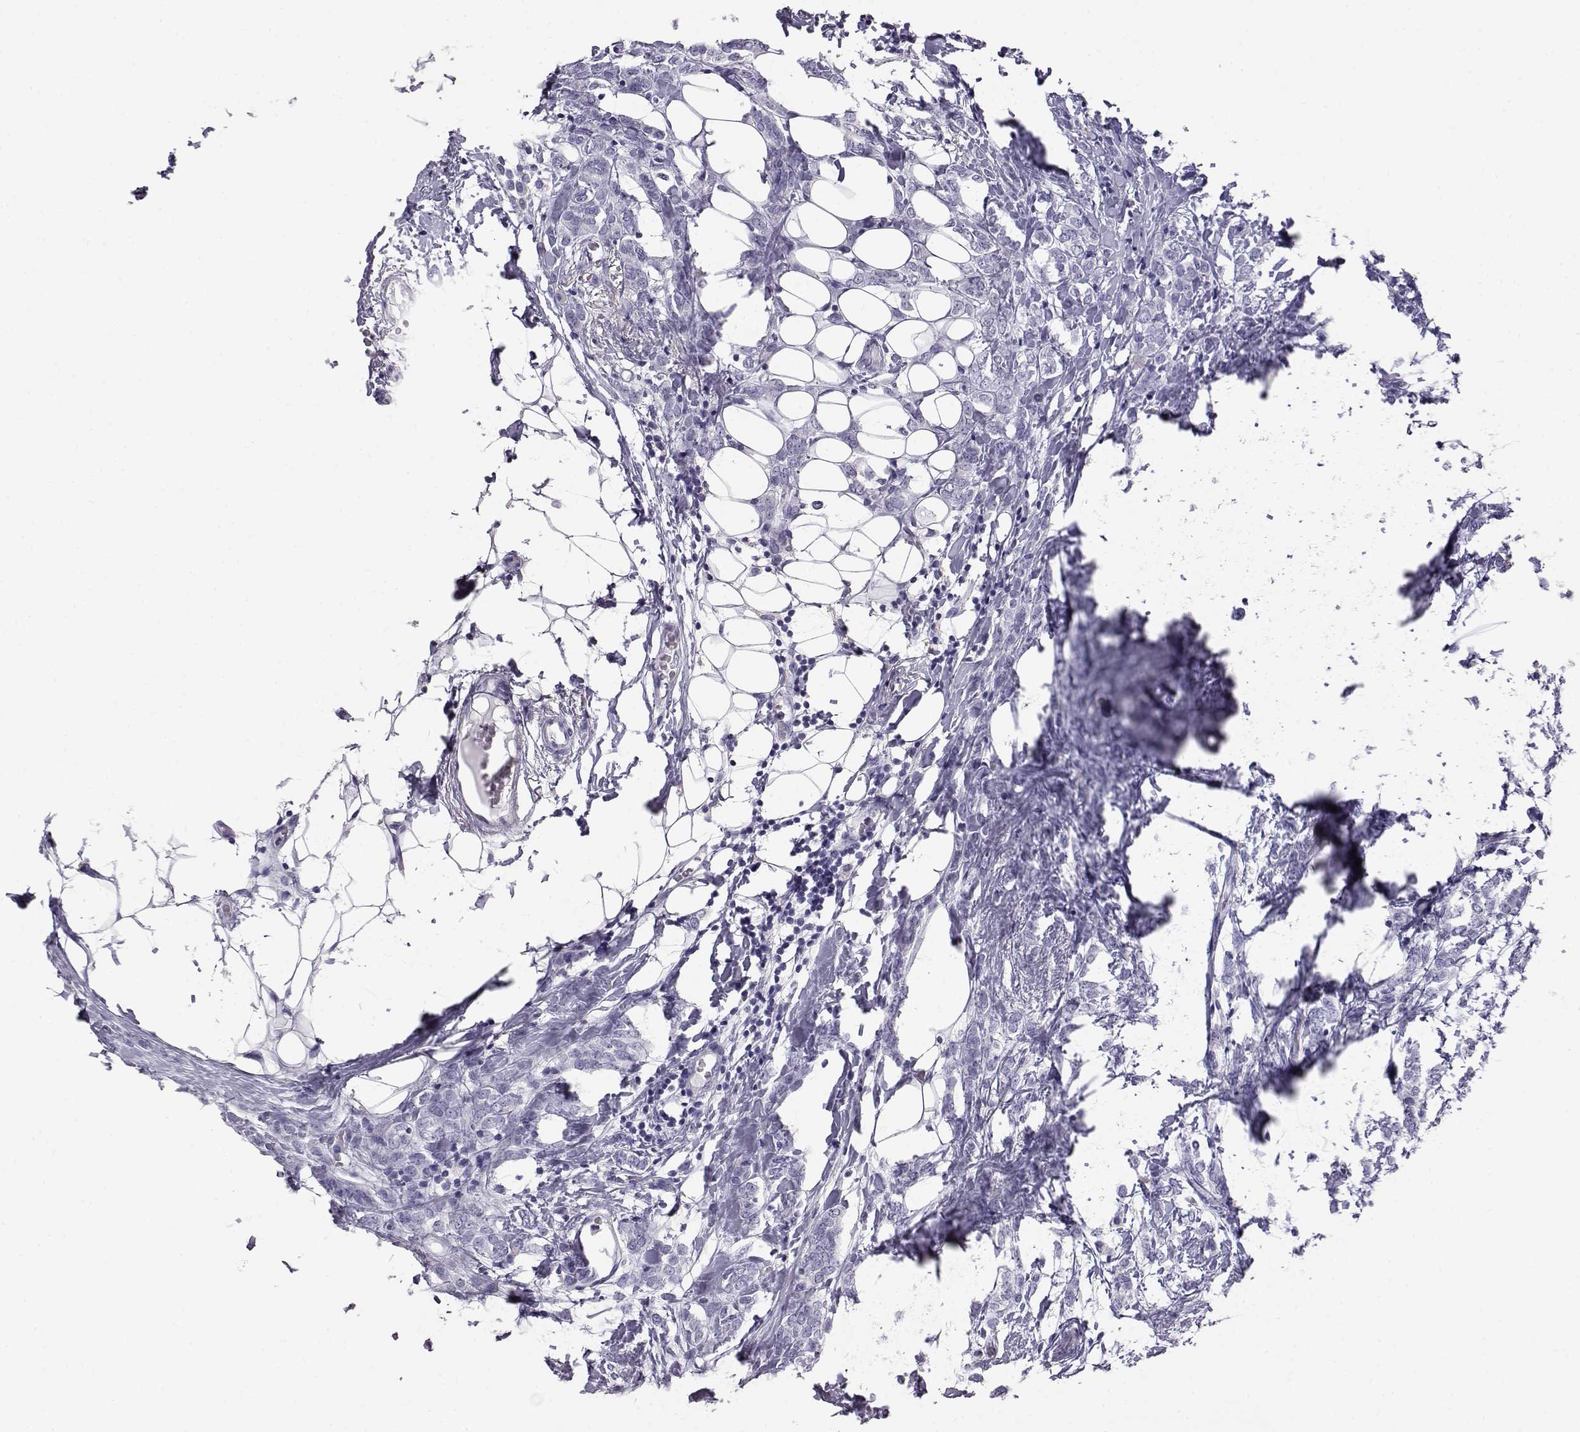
{"staining": {"intensity": "negative", "quantity": "none", "location": "none"}, "tissue": "breast cancer", "cell_type": "Tumor cells", "image_type": "cancer", "snomed": [{"axis": "morphology", "description": "Lobular carcinoma"}, {"axis": "topography", "description": "Breast"}], "caption": "Immunohistochemistry photomicrograph of neoplastic tissue: human lobular carcinoma (breast) stained with DAB exhibits no significant protein positivity in tumor cells.", "gene": "AKR1B1", "patient": {"sex": "female", "age": 49}}